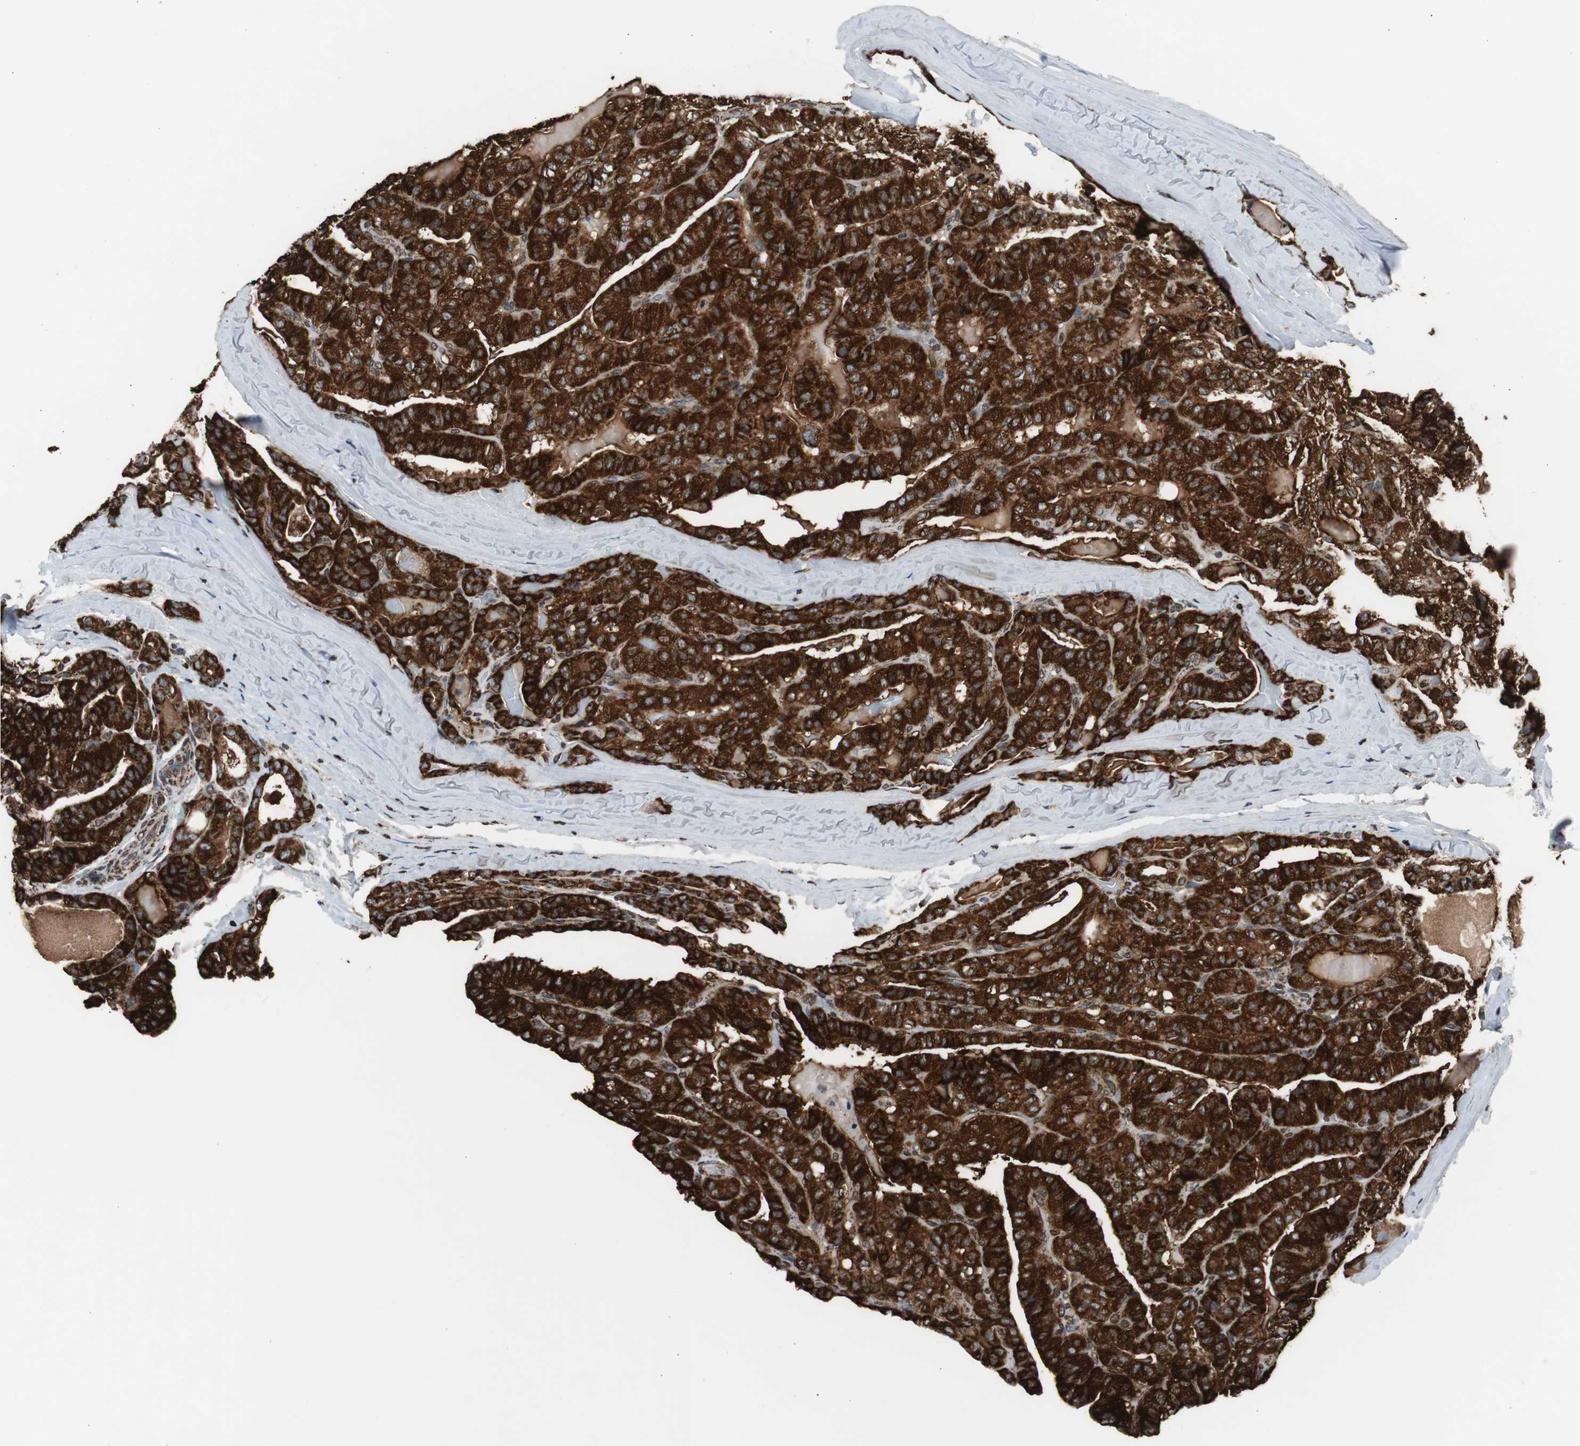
{"staining": {"intensity": "strong", "quantity": ">75%", "location": "cytoplasmic/membranous"}, "tissue": "thyroid cancer", "cell_type": "Tumor cells", "image_type": "cancer", "snomed": [{"axis": "morphology", "description": "Papillary adenocarcinoma, NOS"}, {"axis": "topography", "description": "Thyroid gland"}], "caption": "A high-resolution image shows IHC staining of thyroid papillary adenocarcinoma, which displays strong cytoplasmic/membranous positivity in approximately >75% of tumor cells.", "gene": "HSPA9", "patient": {"sex": "male", "age": 77}}